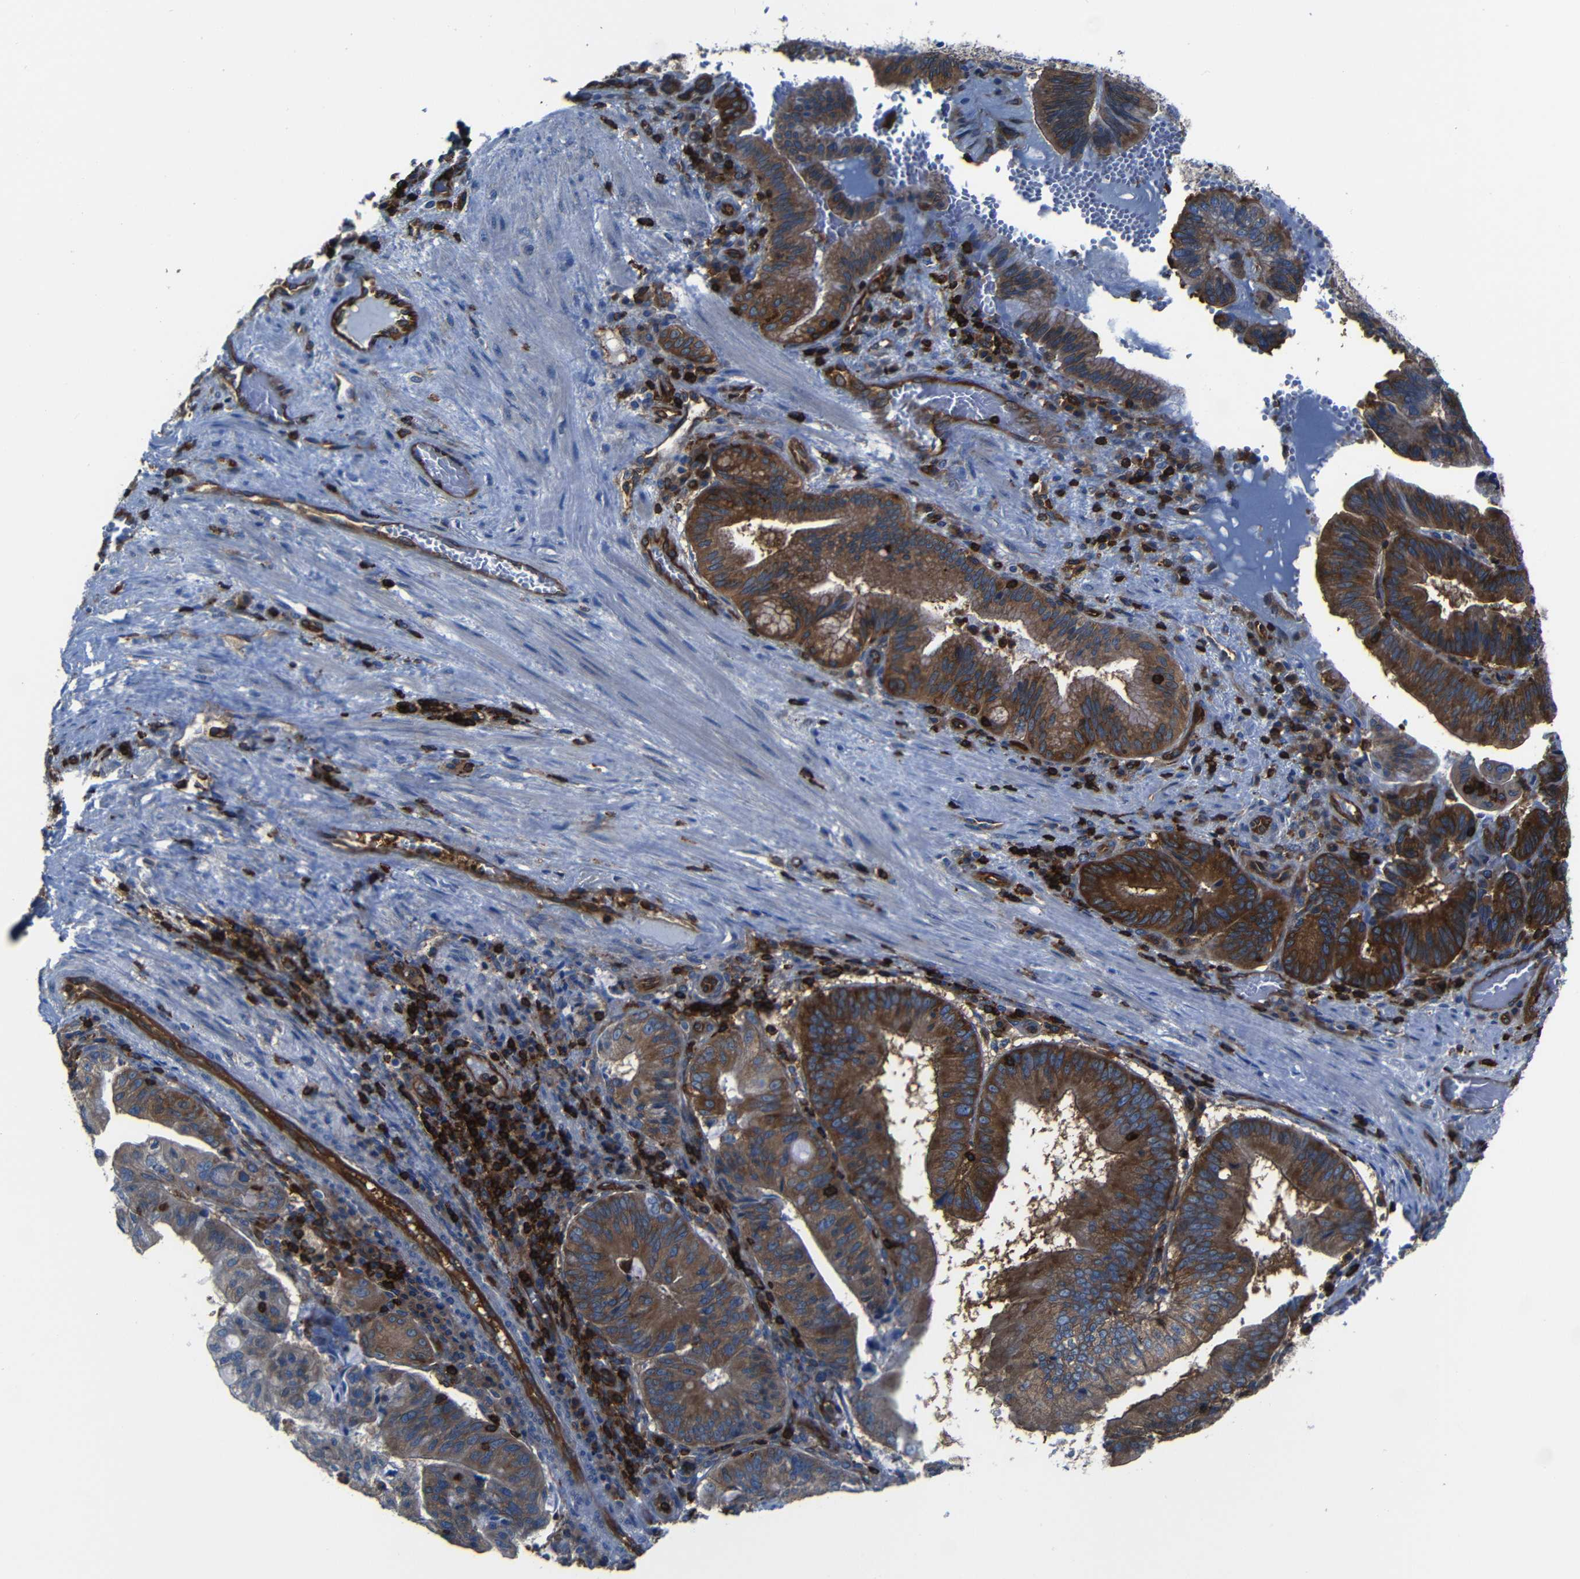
{"staining": {"intensity": "strong", "quantity": ">75%", "location": "cytoplasmic/membranous"}, "tissue": "pancreatic cancer", "cell_type": "Tumor cells", "image_type": "cancer", "snomed": [{"axis": "morphology", "description": "Adenocarcinoma, NOS"}, {"axis": "topography", "description": "Pancreas"}], "caption": "Strong cytoplasmic/membranous staining is present in approximately >75% of tumor cells in pancreatic cancer (adenocarcinoma). The staining was performed using DAB (3,3'-diaminobenzidine), with brown indicating positive protein expression. Nuclei are stained blue with hematoxylin.", "gene": "ARHGEF1", "patient": {"sex": "male", "age": 82}}